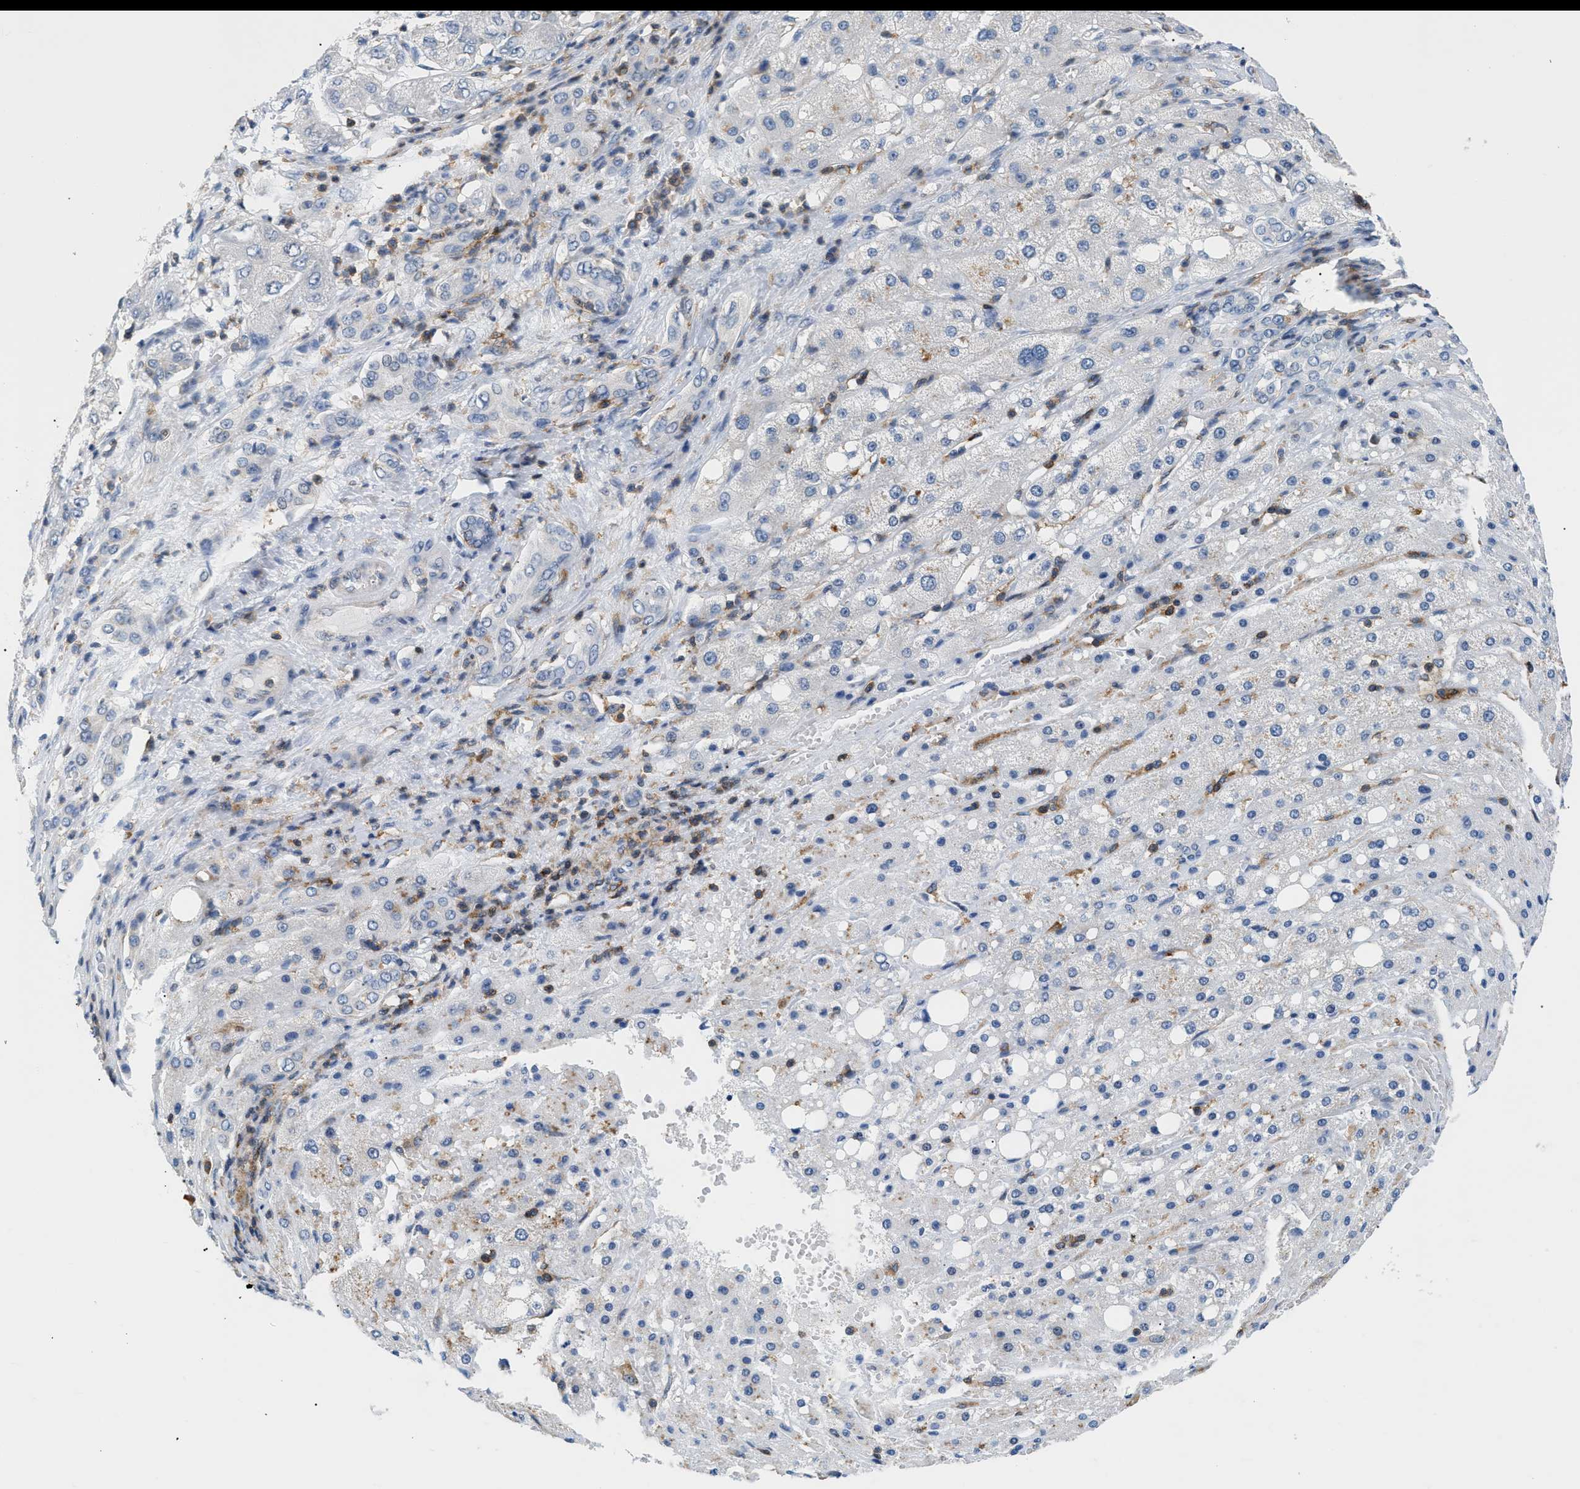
{"staining": {"intensity": "moderate", "quantity": "<25%", "location": "cytoplasmic/membranous"}, "tissue": "liver cancer", "cell_type": "Tumor cells", "image_type": "cancer", "snomed": [{"axis": "morphology", "description": "Carcinoma, Hepatocellular, NOS"}, {"axis": "topography", "description": "Liver"}], "caption": "This is a histology image of immunohistochemistry staining of liver cancer (hepatocellular carcinoma), which shows moderate staining in the cytoplasmic/membranous of tumor cells.", "gene": "INPP5D", "patient": {"sex": "male", "age": 80}}